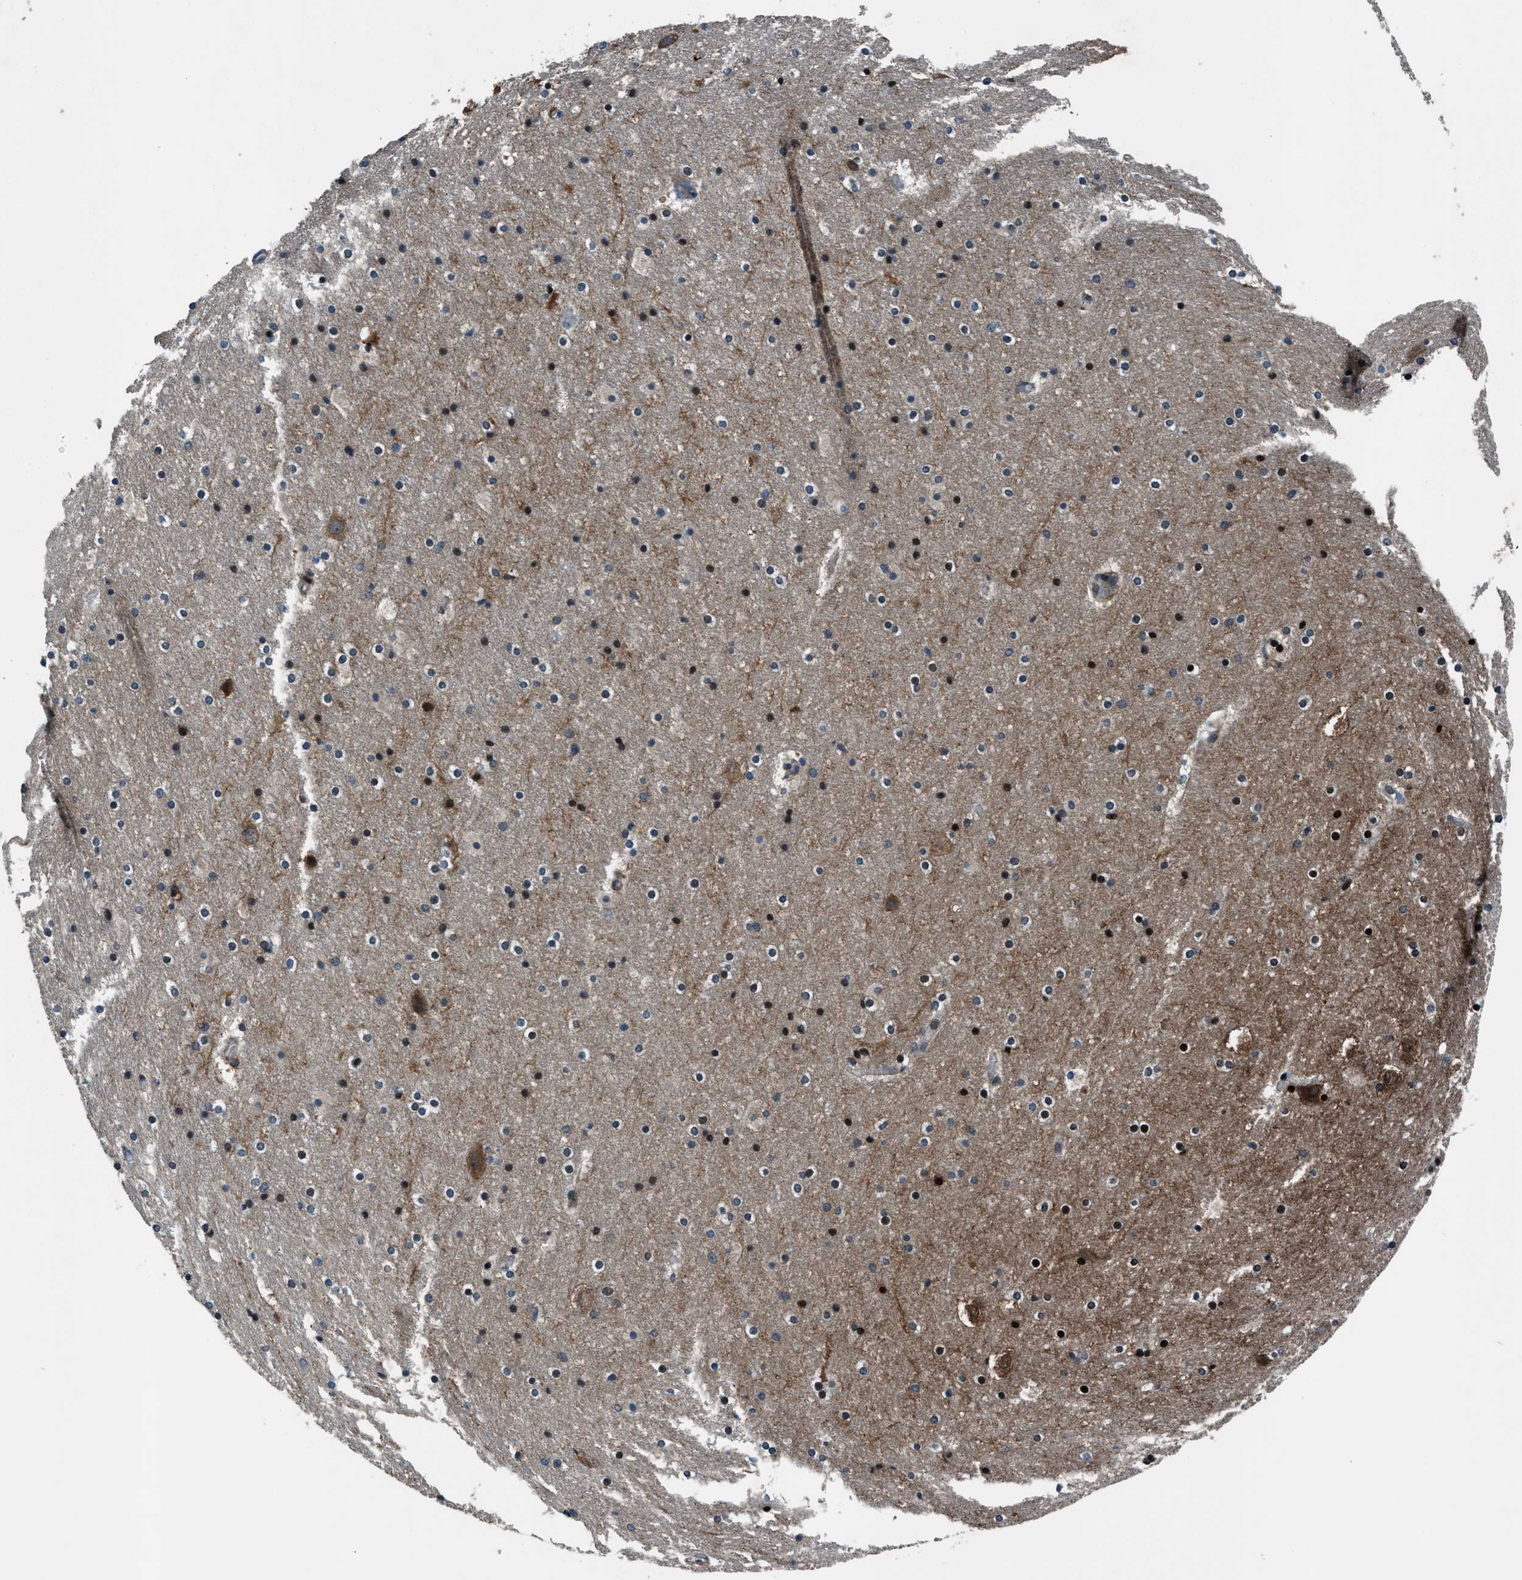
{"staining": {"intensity": "strong", "quantity": "25%-75%", "location": "nuclear"}, "tissue": "hippocampus", "cell_type": "Glial cells", "image_type": "normal", "snomed": [{"axis": "morphology", "description": "Normal tissue, NOS"}, {"axis": "topography", "description": "Hippocampus"}], "caption": "This micrograph reveals IHC staining of unremarkable hippocampus, with high strong nuclear positivity in approximately 25%-75% of glial cells.", "gene": "ARHGEF11", "patient": {"sex": "male", "age": 45}}